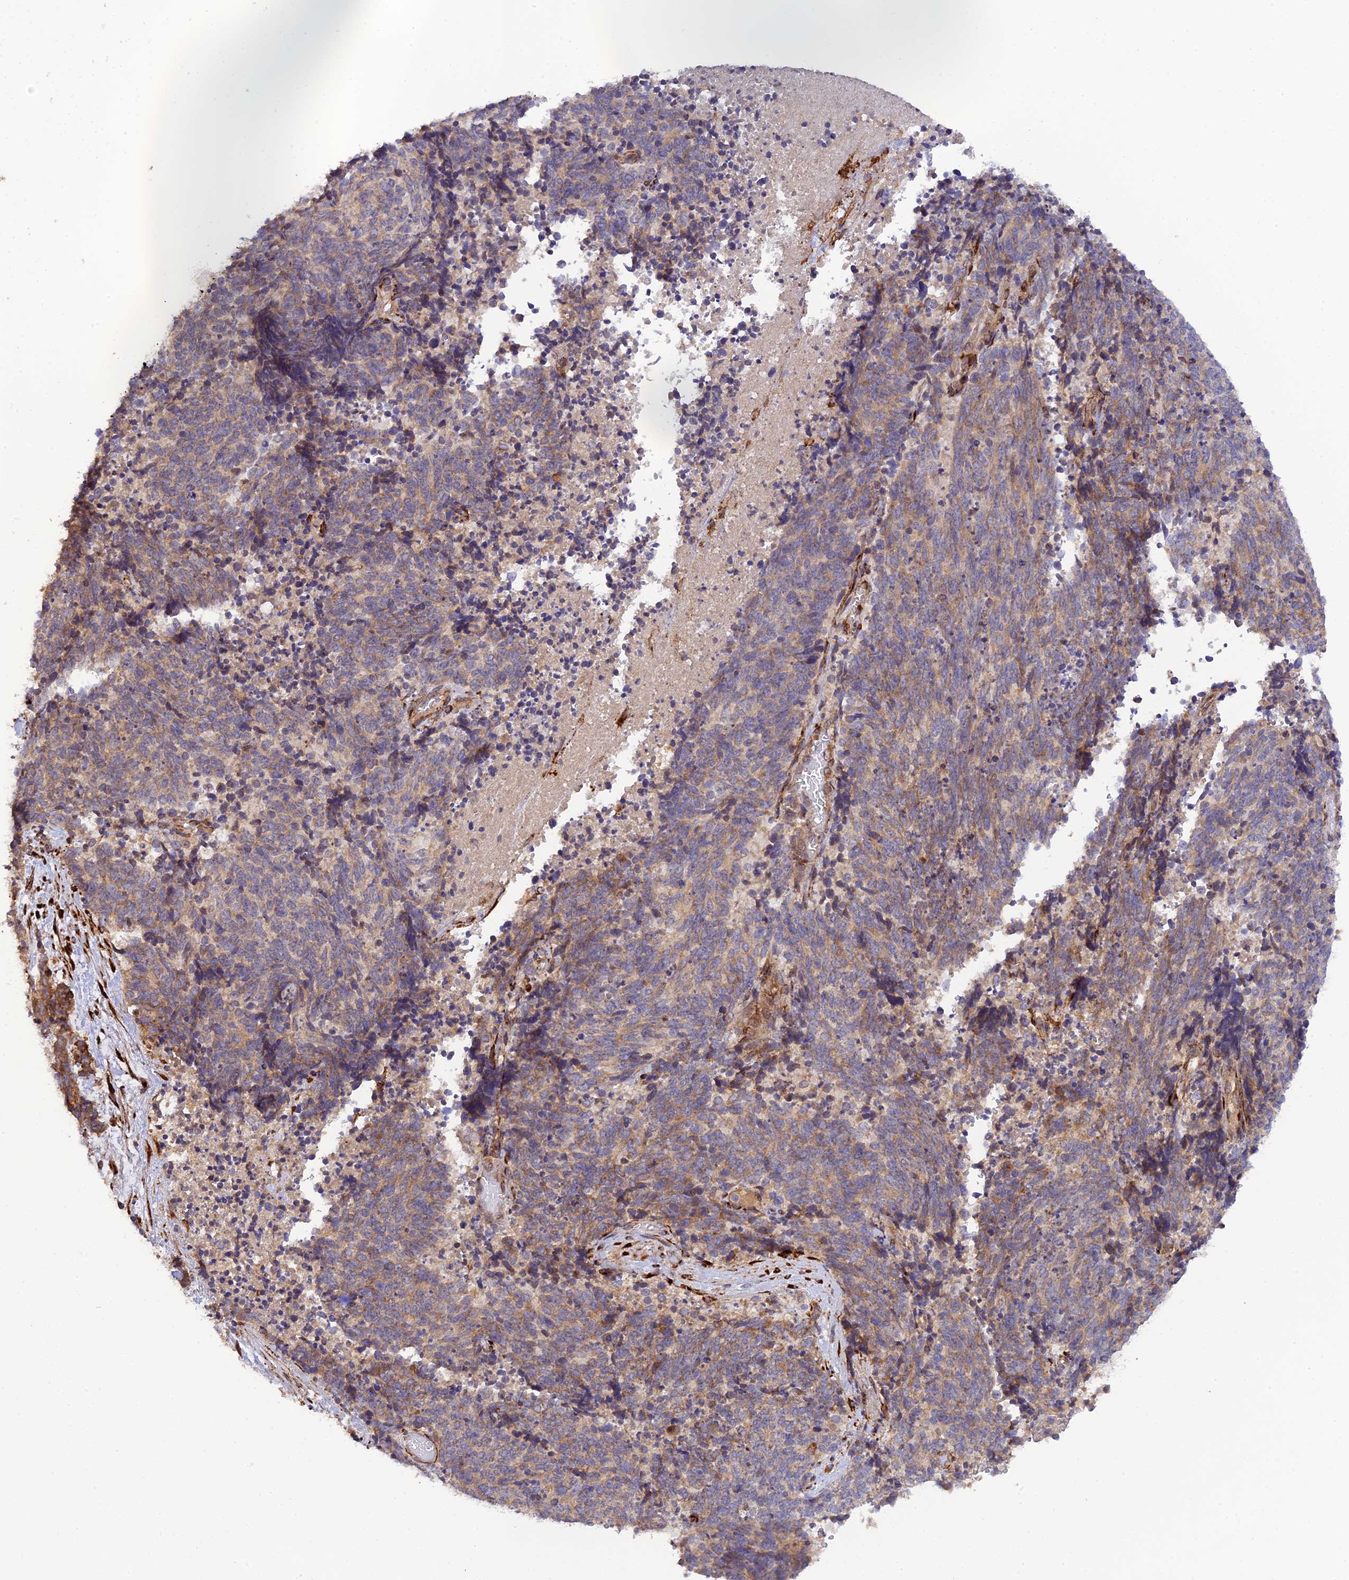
{"staining": {"intensity": "weak", "quantity": "25%-75%", "location": "cytoplasmic/membranous"}, "tissue": "cervical cancer", "cell_type": "Tumor cells", "image_type": "cancer", "snomed": [{"axis": "morphology", "description": "Squamous cell carcinoma, NOS"}, {"axis": "topography", "description": "Cervix"}], "caption": "Tumor cells display low levels of weak cytoplasmic/membranous staining in about 25%-75% of cells in squamous cell carcinoma (cervical).", "gene": "P3H3", "patient": {"sex": "female", "age": 29}}